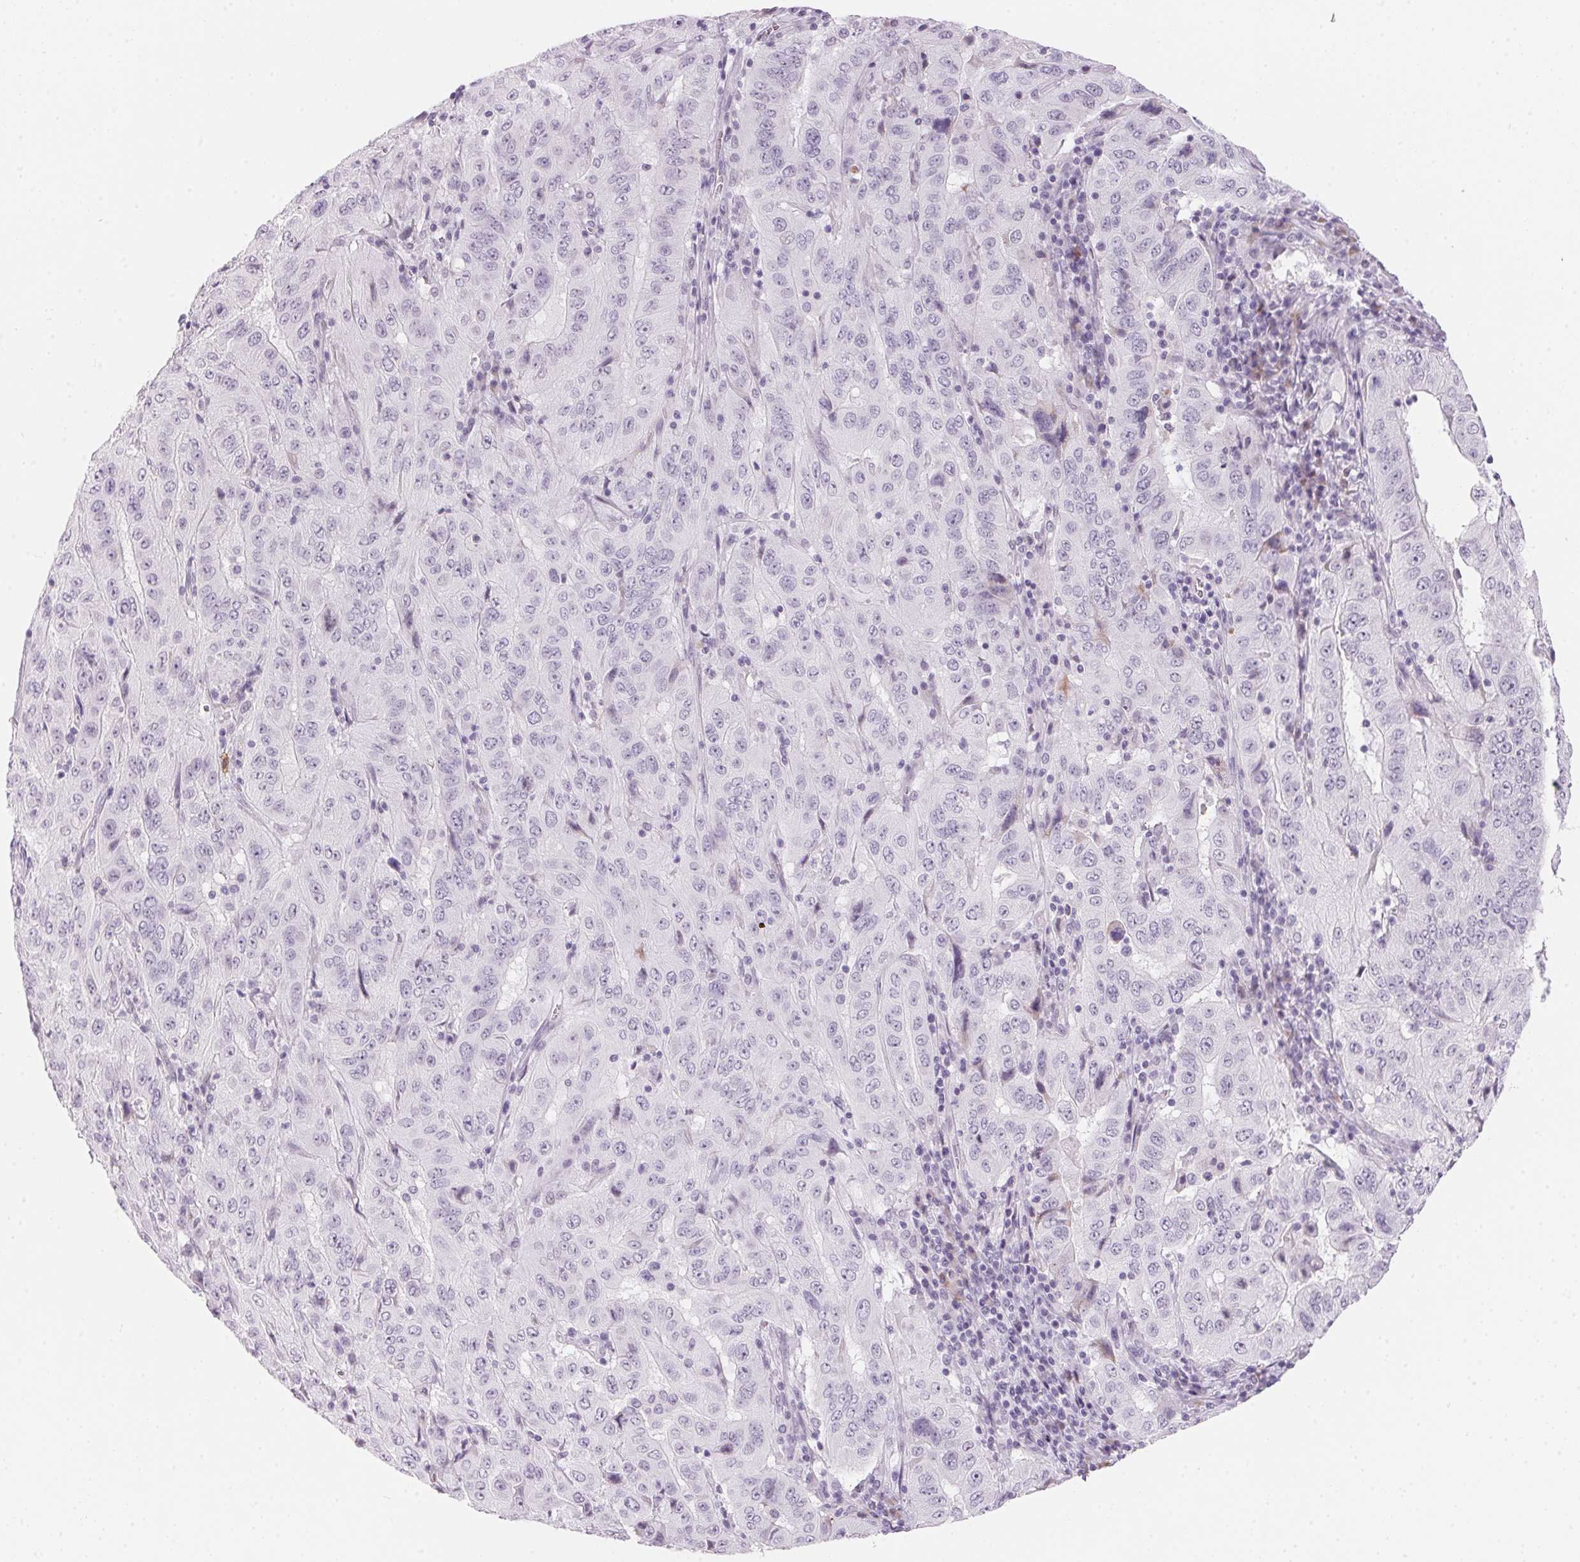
{"staining": {"intensity": "negative", "quantity": "none", "location": "none"}, "tissue": "pancreatic cancer", "cell_type": "Tumor cells", "image_type": "cancer", "snomed": [{"axis": "morphology", "description": "Adenocarcinoma, NOS"}, {"axis": "topography", "description": "Pancreas"}], "caption": "IHC image of pancreatic adenocarcinoma stained for a protein (brown), which reveals no positivity in tumor cells.", "gene": "CADPS", "patient": {"sex": "male", "age": 63}}